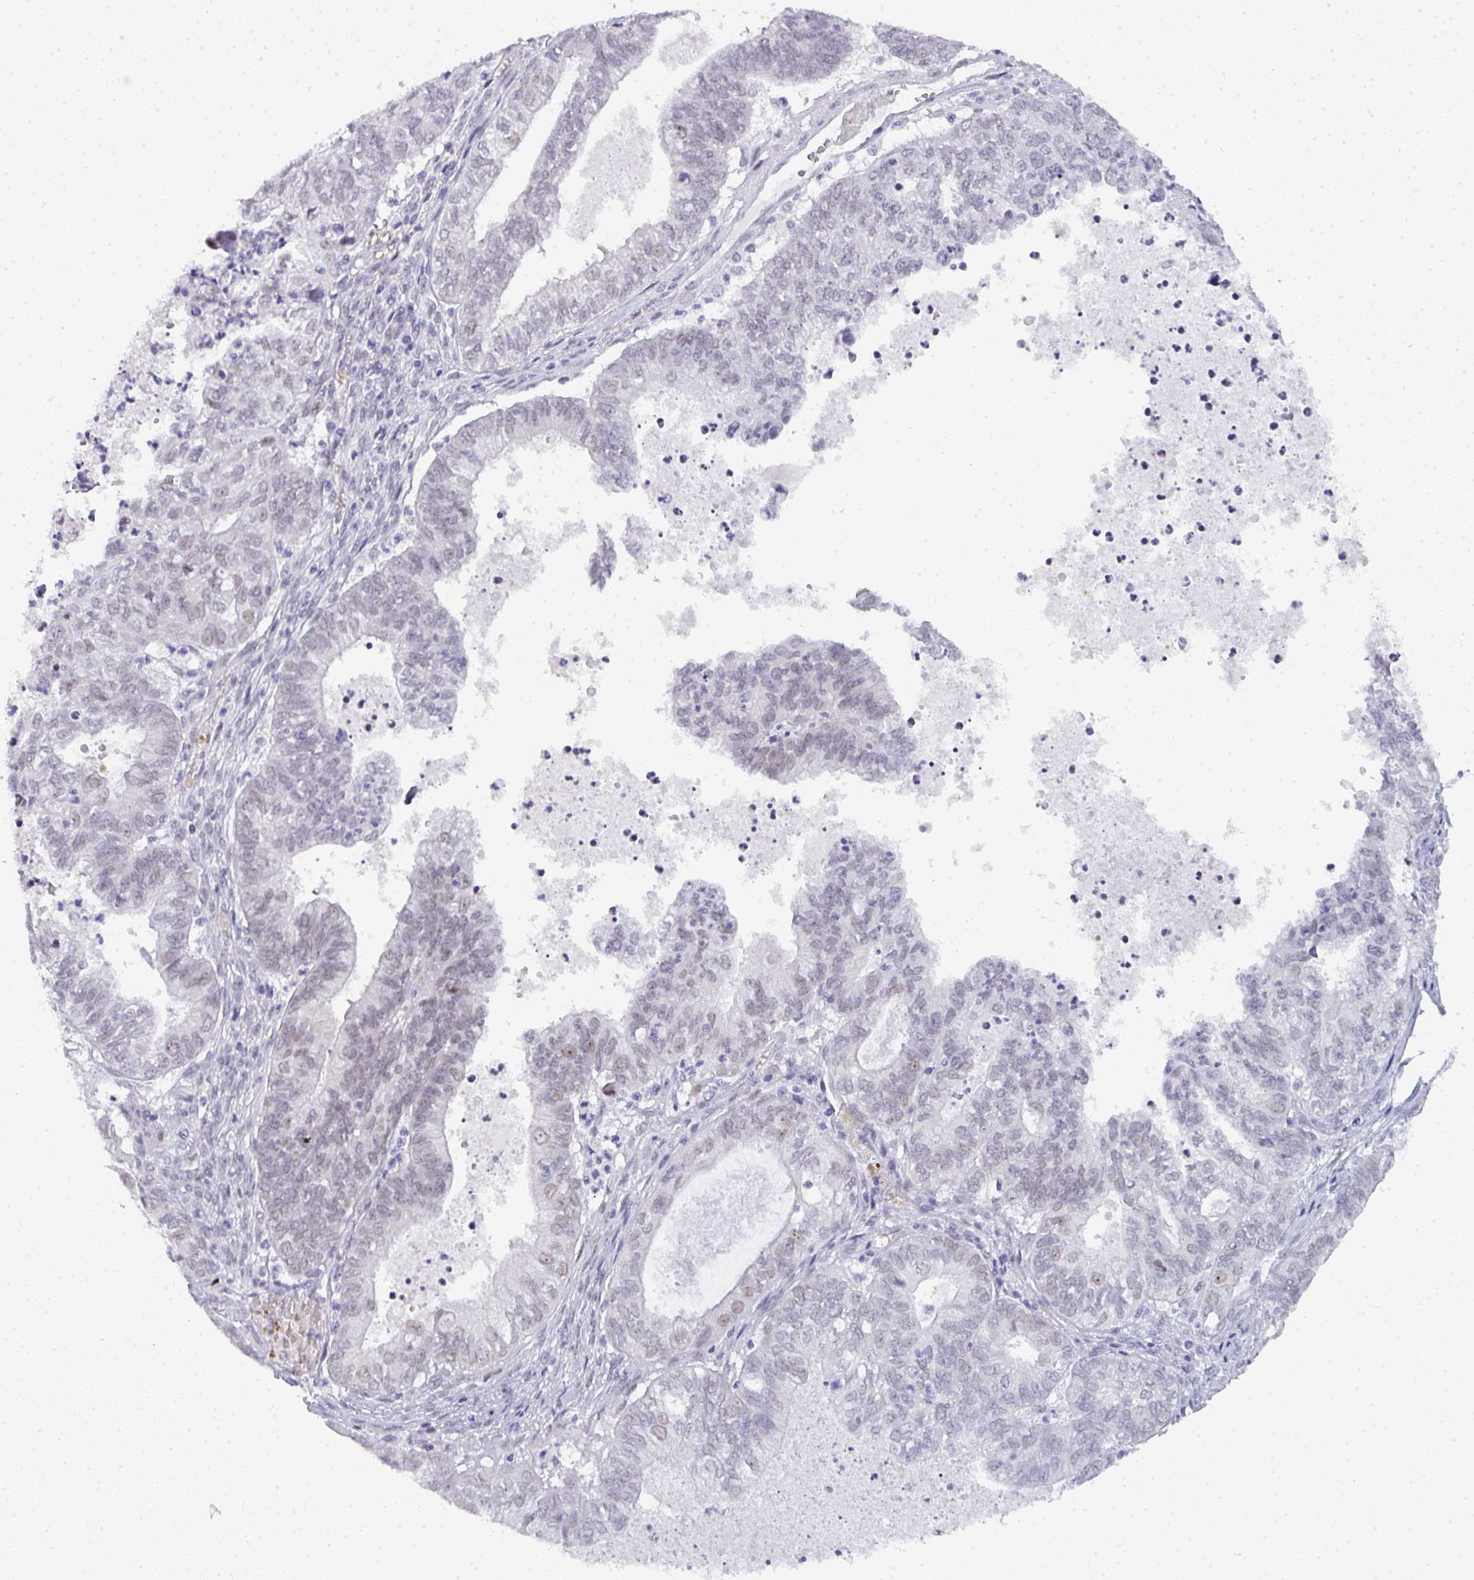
{"staining": {"intensity": "negative", "quantity": "none", "location": "none"}, "tissue": "ovarian cancer", "cell_type": "Tumor cells", "image_type": "cancer", "snomed": [{"axis": "morphology", "description": "Carcinoma, endometroid"}, {"axis": "topography", "description": "Ovary"}], "caption": "Tumor cells are negative for protein expression in human ovarian endometroid carcinoma. Nuclei are stained in blue.", "gene": "TNMD", "patient": {"sex": "female", "age": 64}}